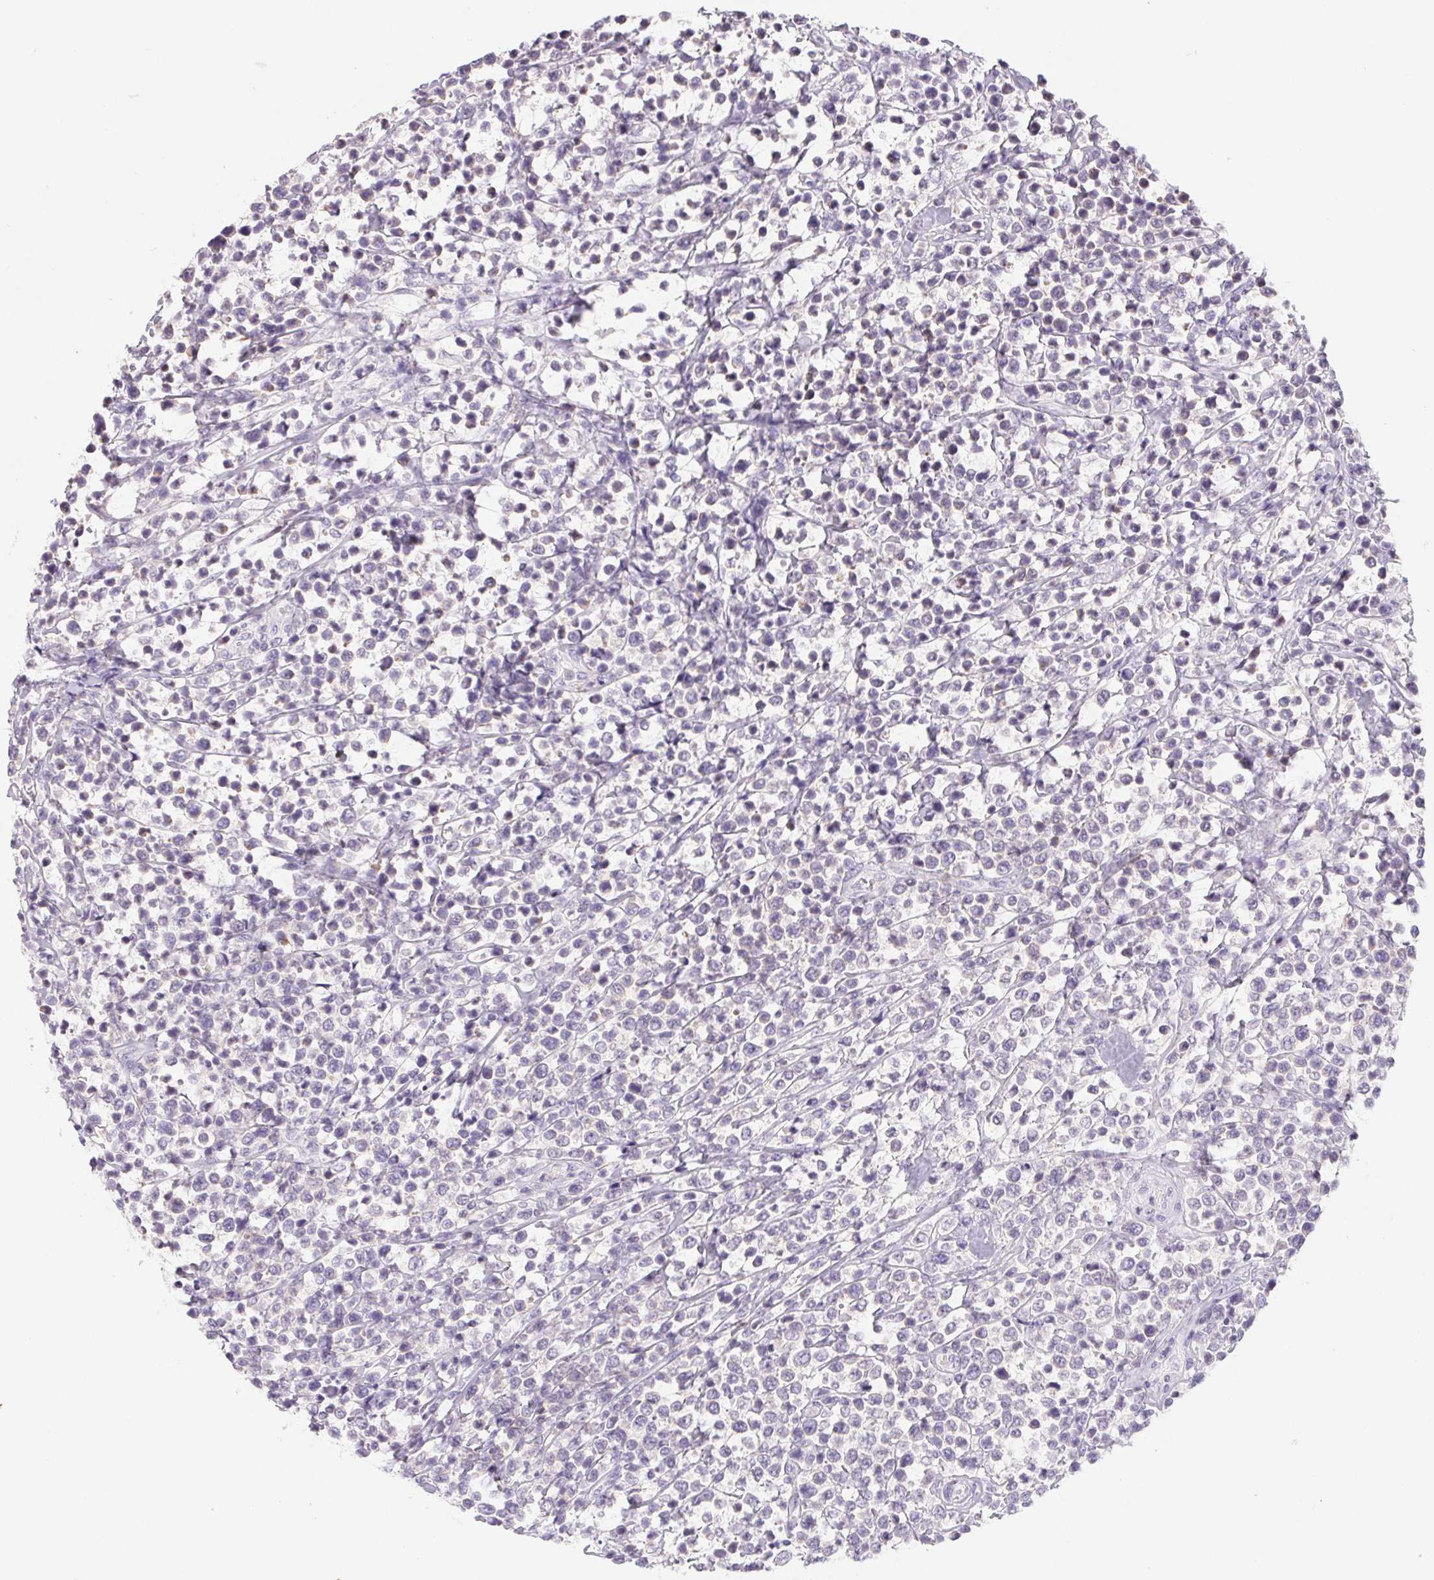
{"staining": {"intensity": "negative", "quantity": "none", "location": "none"}, "tissue": "lymphoma", "cell_type": "Tumor cells", "image_type": "cancer", "snomed": [{"axis": "morphology", "description": "Malignant lymphoma, non-Hodgkin's type, High grade"}, {"axis": "topography", "description": "Soft tissue"}], "caption": "Immunohistochemistry micrograph of neoplastic tissue: high-grade malignant lymphoma, non-Hodgkin's type stained with DAB (3,3'-diaminobenzidine) reveals no significant protein expression in tumor cells. (DAB immunohistochemistry visualized using brightfield microscopy, high magnification).", "gene": "KIF26A", "patient": {"sex": "female", "age": 56}}